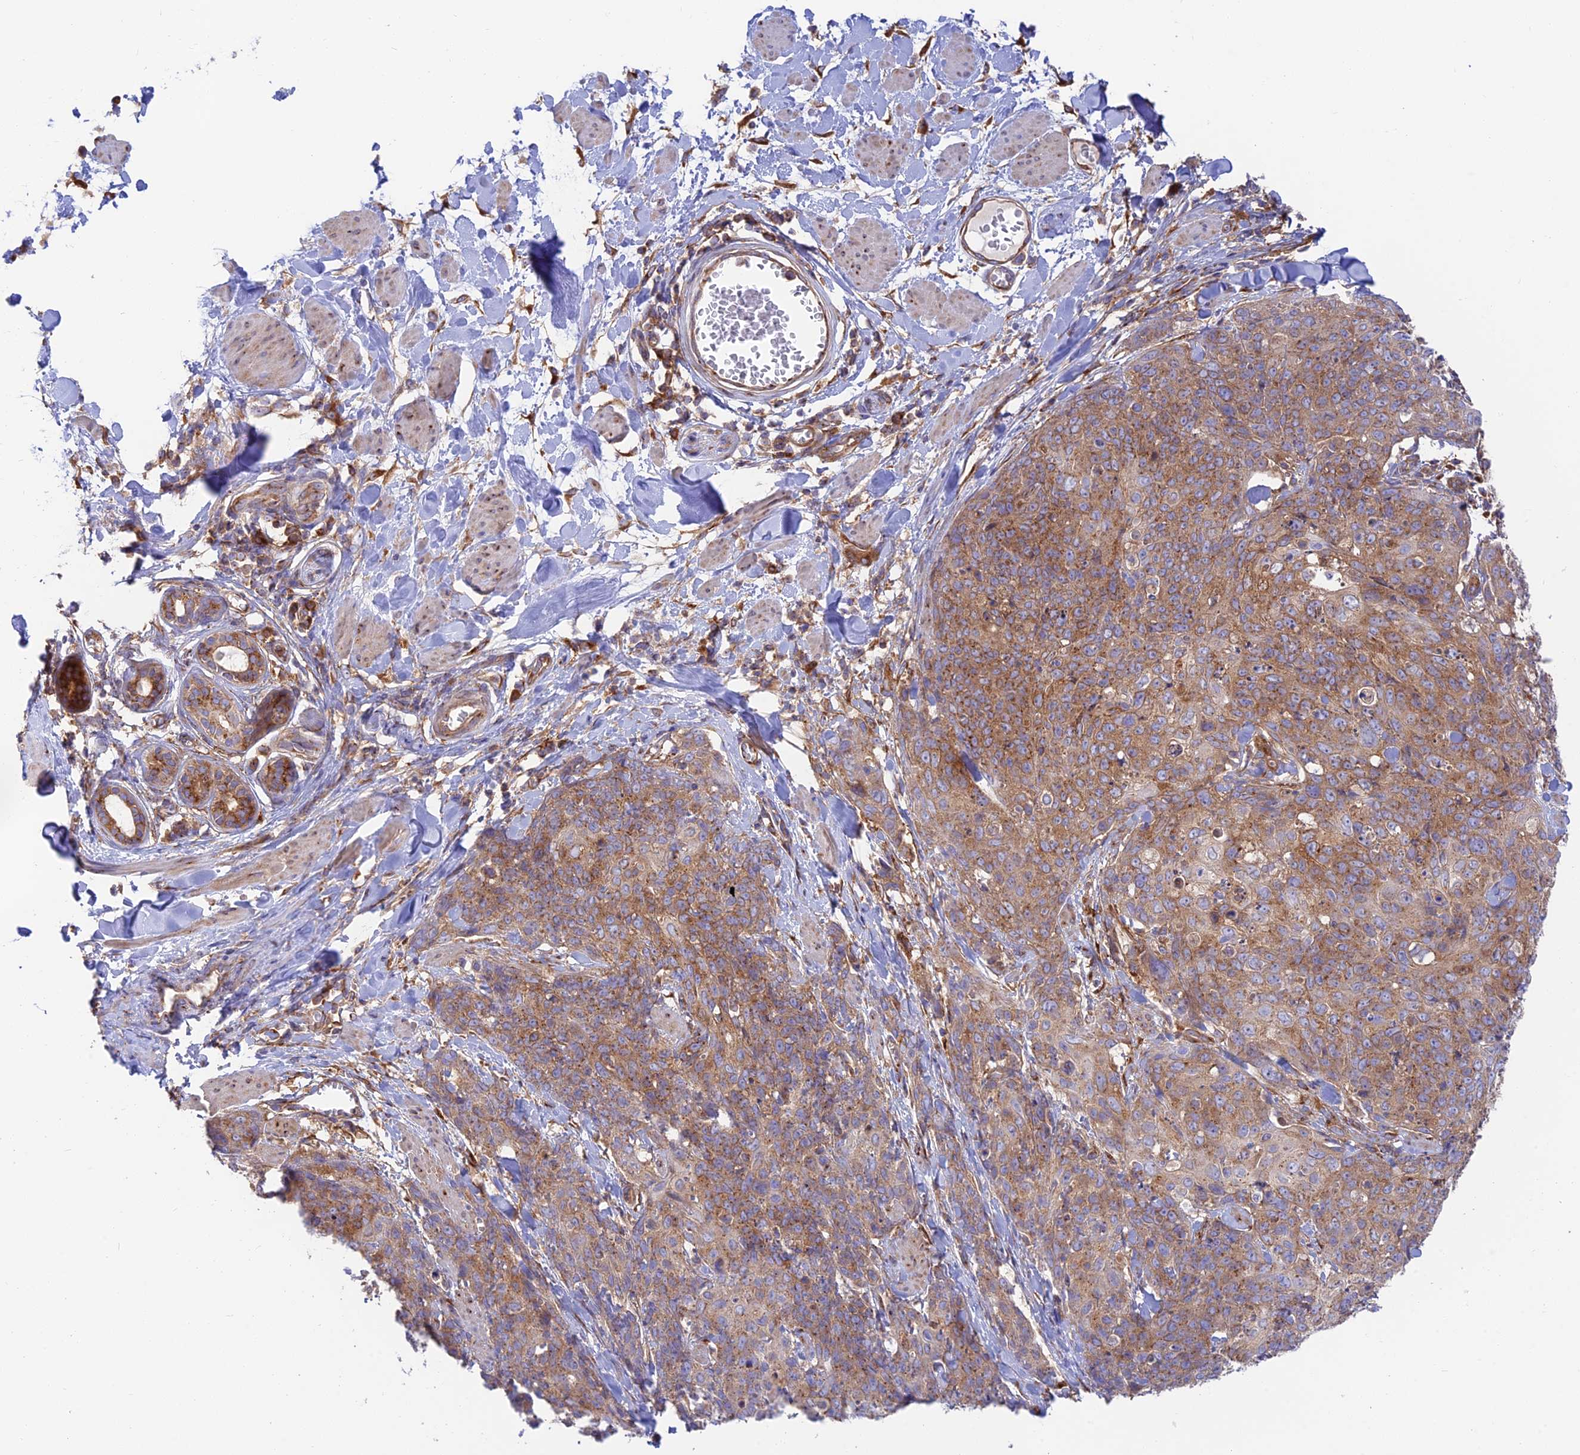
{"staining": {"intensity": "moderate", "quantity": ">75%", "location": "cytoplasmic/membranous"}, "tissue": "skin cancer", "cell_type": "Tumor cells", "image_type": "cancer", "snomed": [{"axis": "morphology", "description": "Squamous cell carcinoma, NOS"}, {"axis": "topography", "description": "Skin"}, {"axis": "topography", "description": "Vulva"}], "caption": "DAB immunohistochemical staining of human squamous cell carcinoma (skin) shows moderate cytoplasmic/membranous protein staining in about >75% of tumor cells.", "gene": "GOLGA3", "patient": {"sex": "female", "age": 85}}